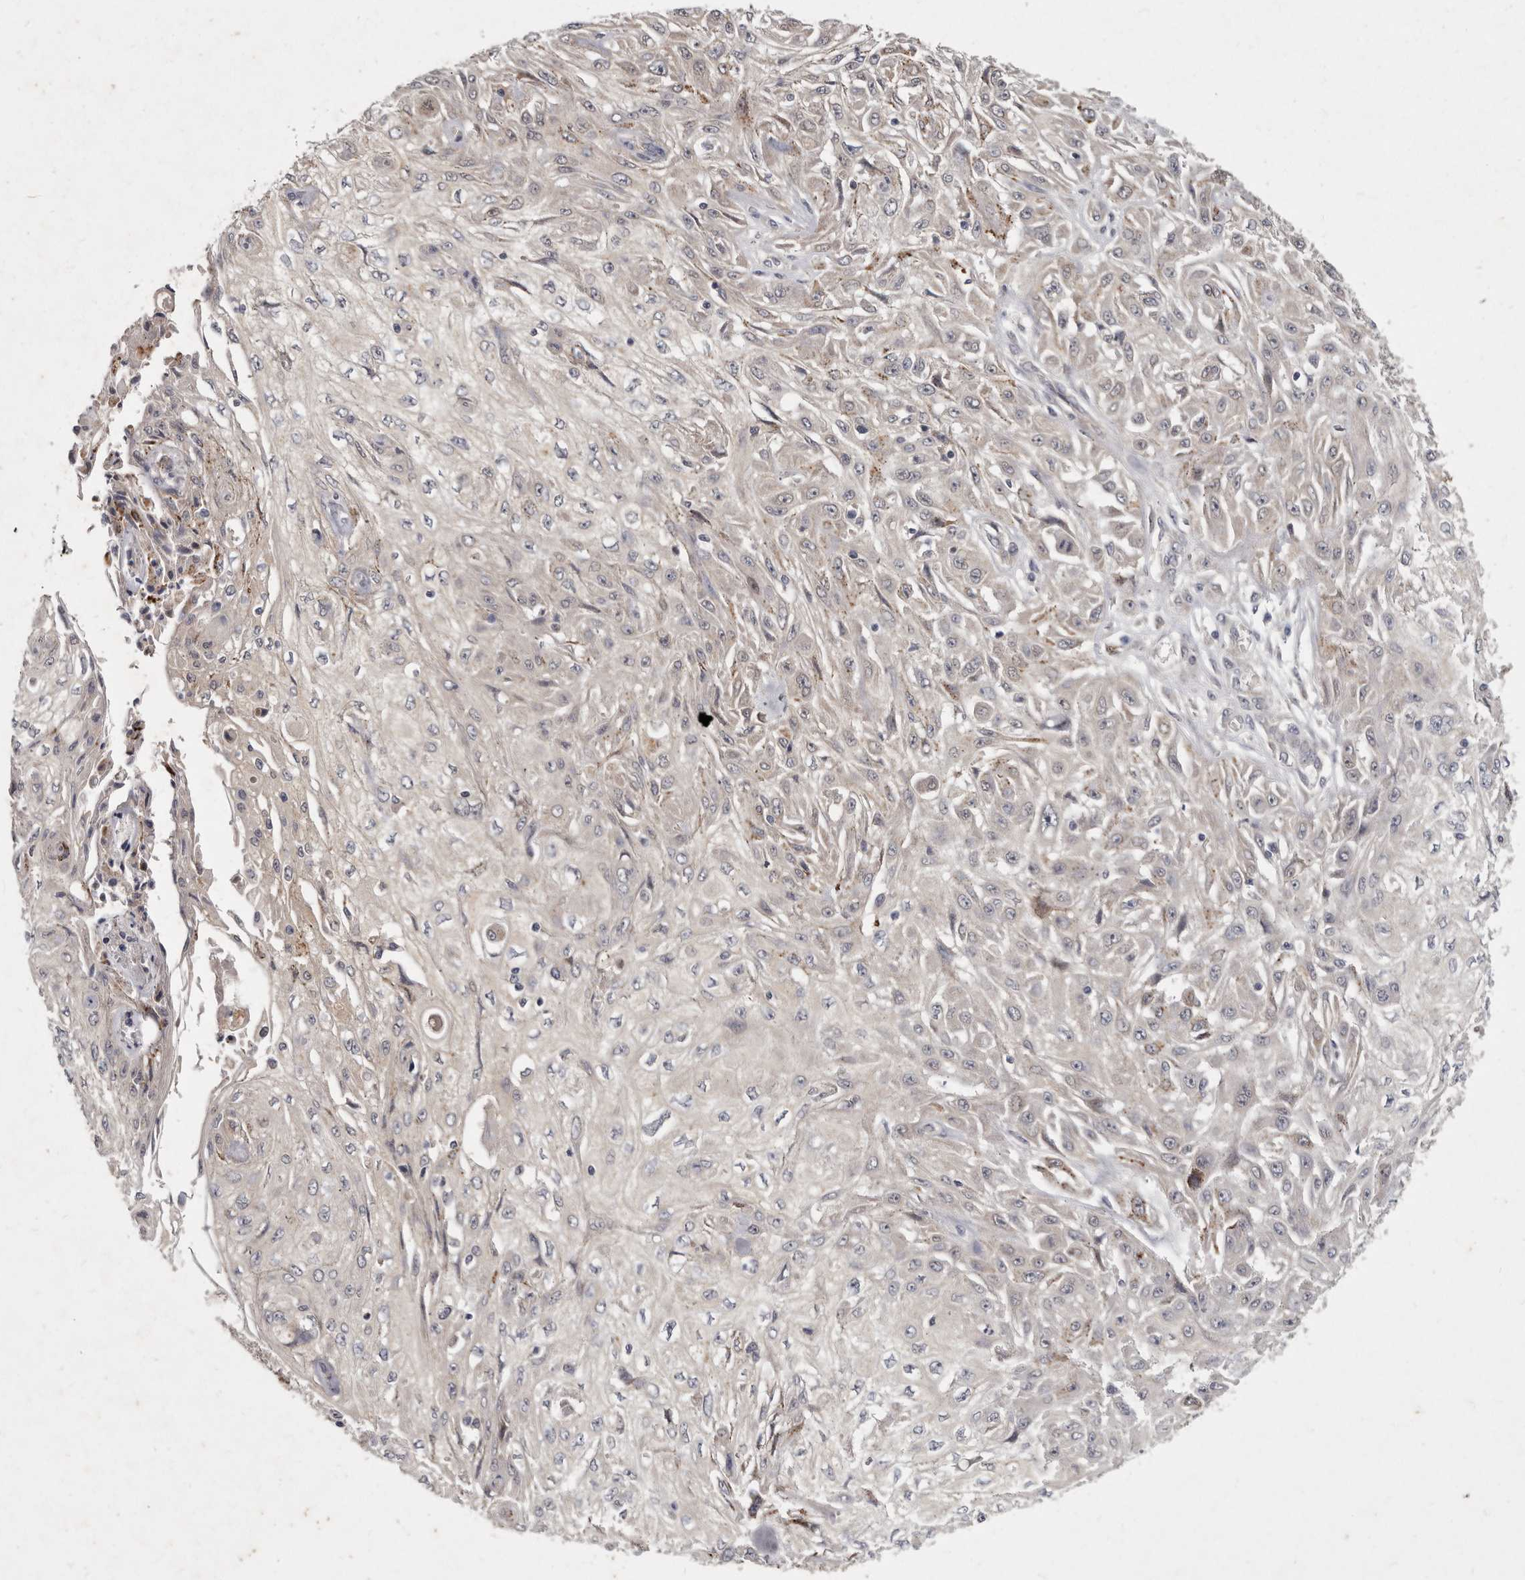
{"staining": {"intensity": "negative", "quantity": "none", "location": "none"}, "tissue": "skin cancer", "cell_type": "Tumor cells", "image_type": "cancer", "snomed": [{"axis": "morphology", "description": "Squamous cell carcinoma, NOS"}, {"axis": "morphology", "description": "Squamous cell carcinoma, metastatic, NOS"}, {"axis": "topography", "description": "Skin"}, {"axis": "topography", "description": "Lymph node"}], "caption": "An immunohistochemistry micrograph of skin cancer (metastatic squamous cell carcinoma) is shown. There is no staining in tumor cells of skin cancer (metastatic squamous cell carcinoma). (DAB (3,3'-diaminobenzidine) immunohistochemistry (IHC) with hematoxylin counter stain).", "gene": "SLC22A1", "patient": {"sex": "male", "age": 75}}